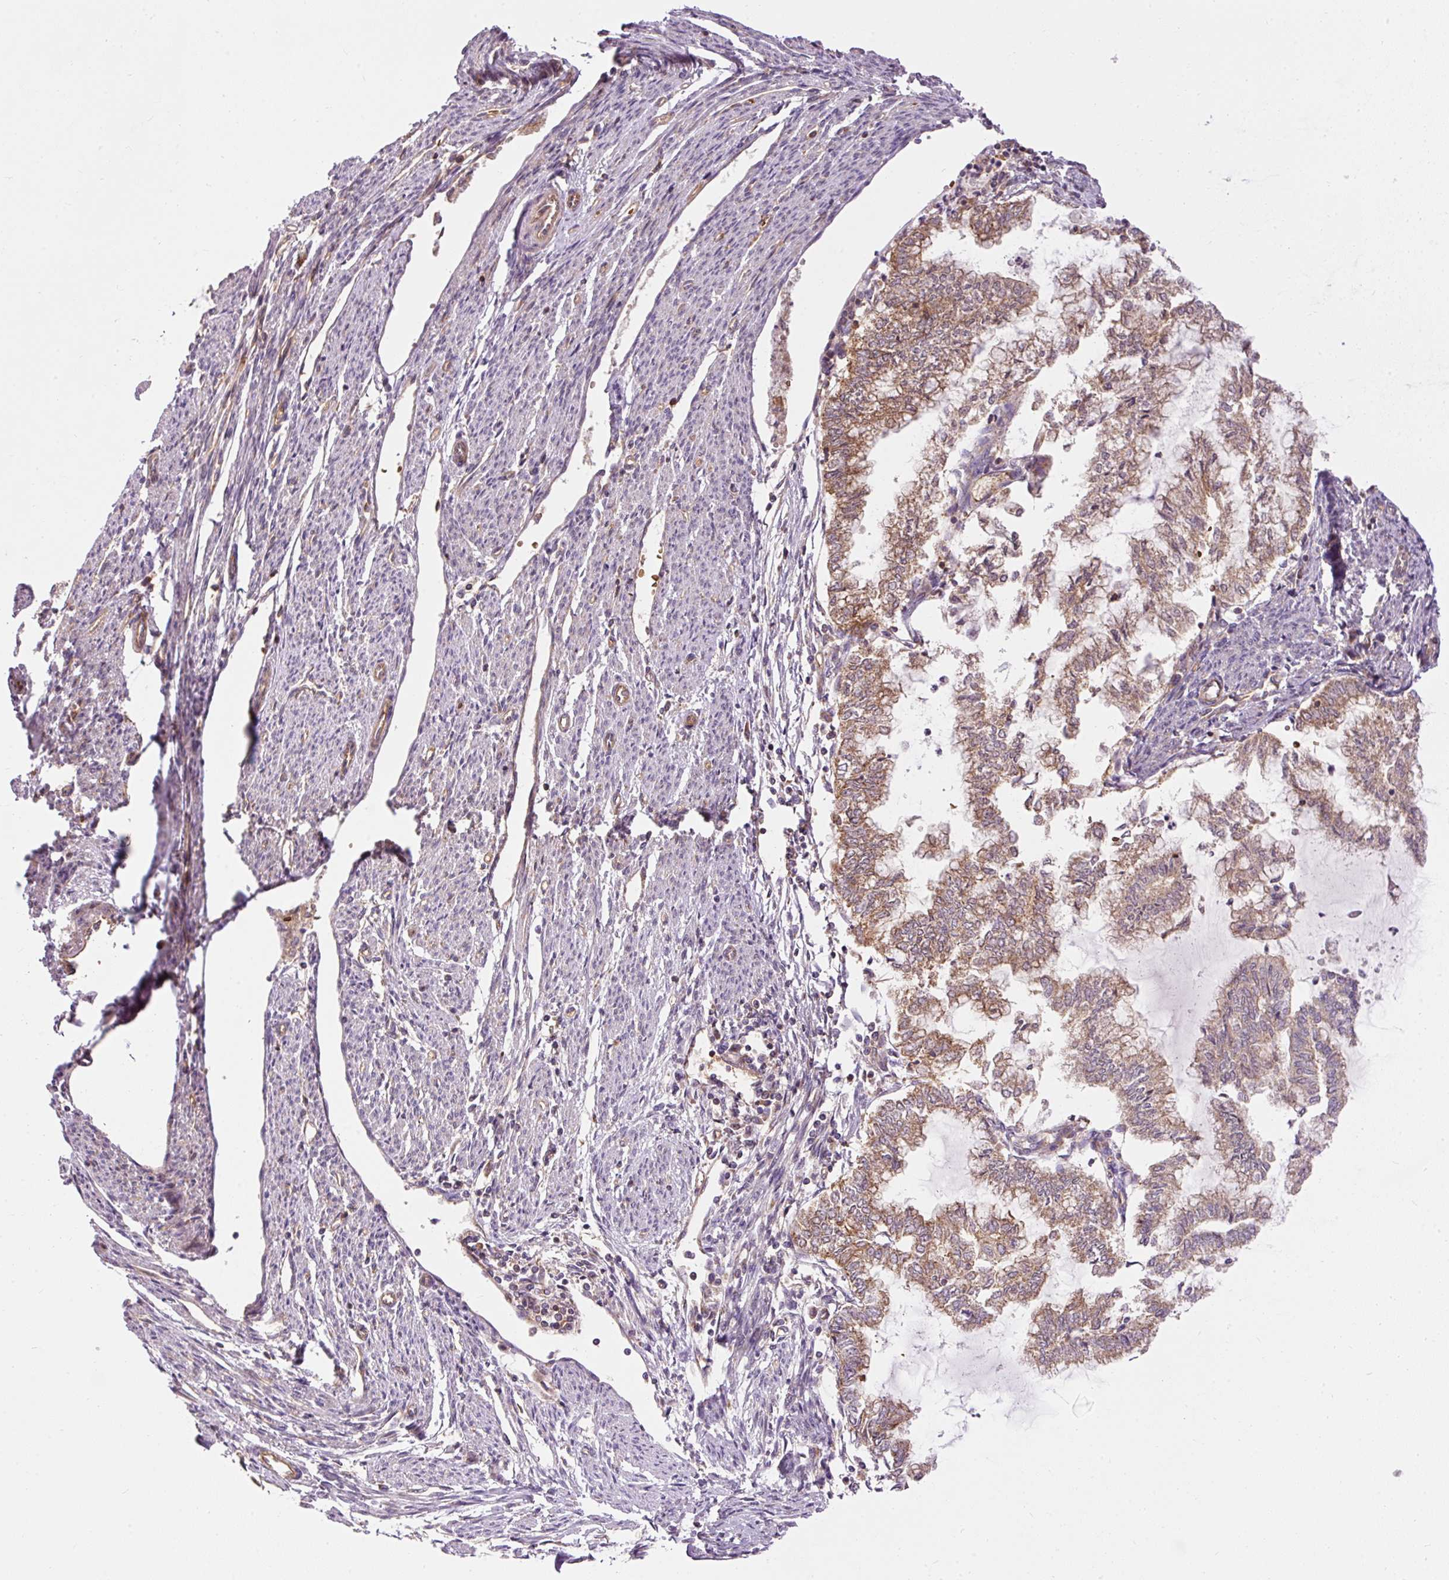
{"staining": {"intensity": "moderate", "quantity": ">75%", "location": "cytoplasmic/membranous"}, "tissue": "endometrial cancer", "cell_type": "Tumor cells", "image_type": "cancer", "snomed": [{"axis": "morphology", "description": "Adenocarcinoma, NOS"}, {"axis": "topography", "description": "Endometrium"}], "caption": "Tumor cells reveal moderate cytoplasmic/membranous staining in about >75% of cells in endometrial cancer (adenocarcinoma).", "gene": "ADCY4", "patient": {"sex": "female", "age": 79}}